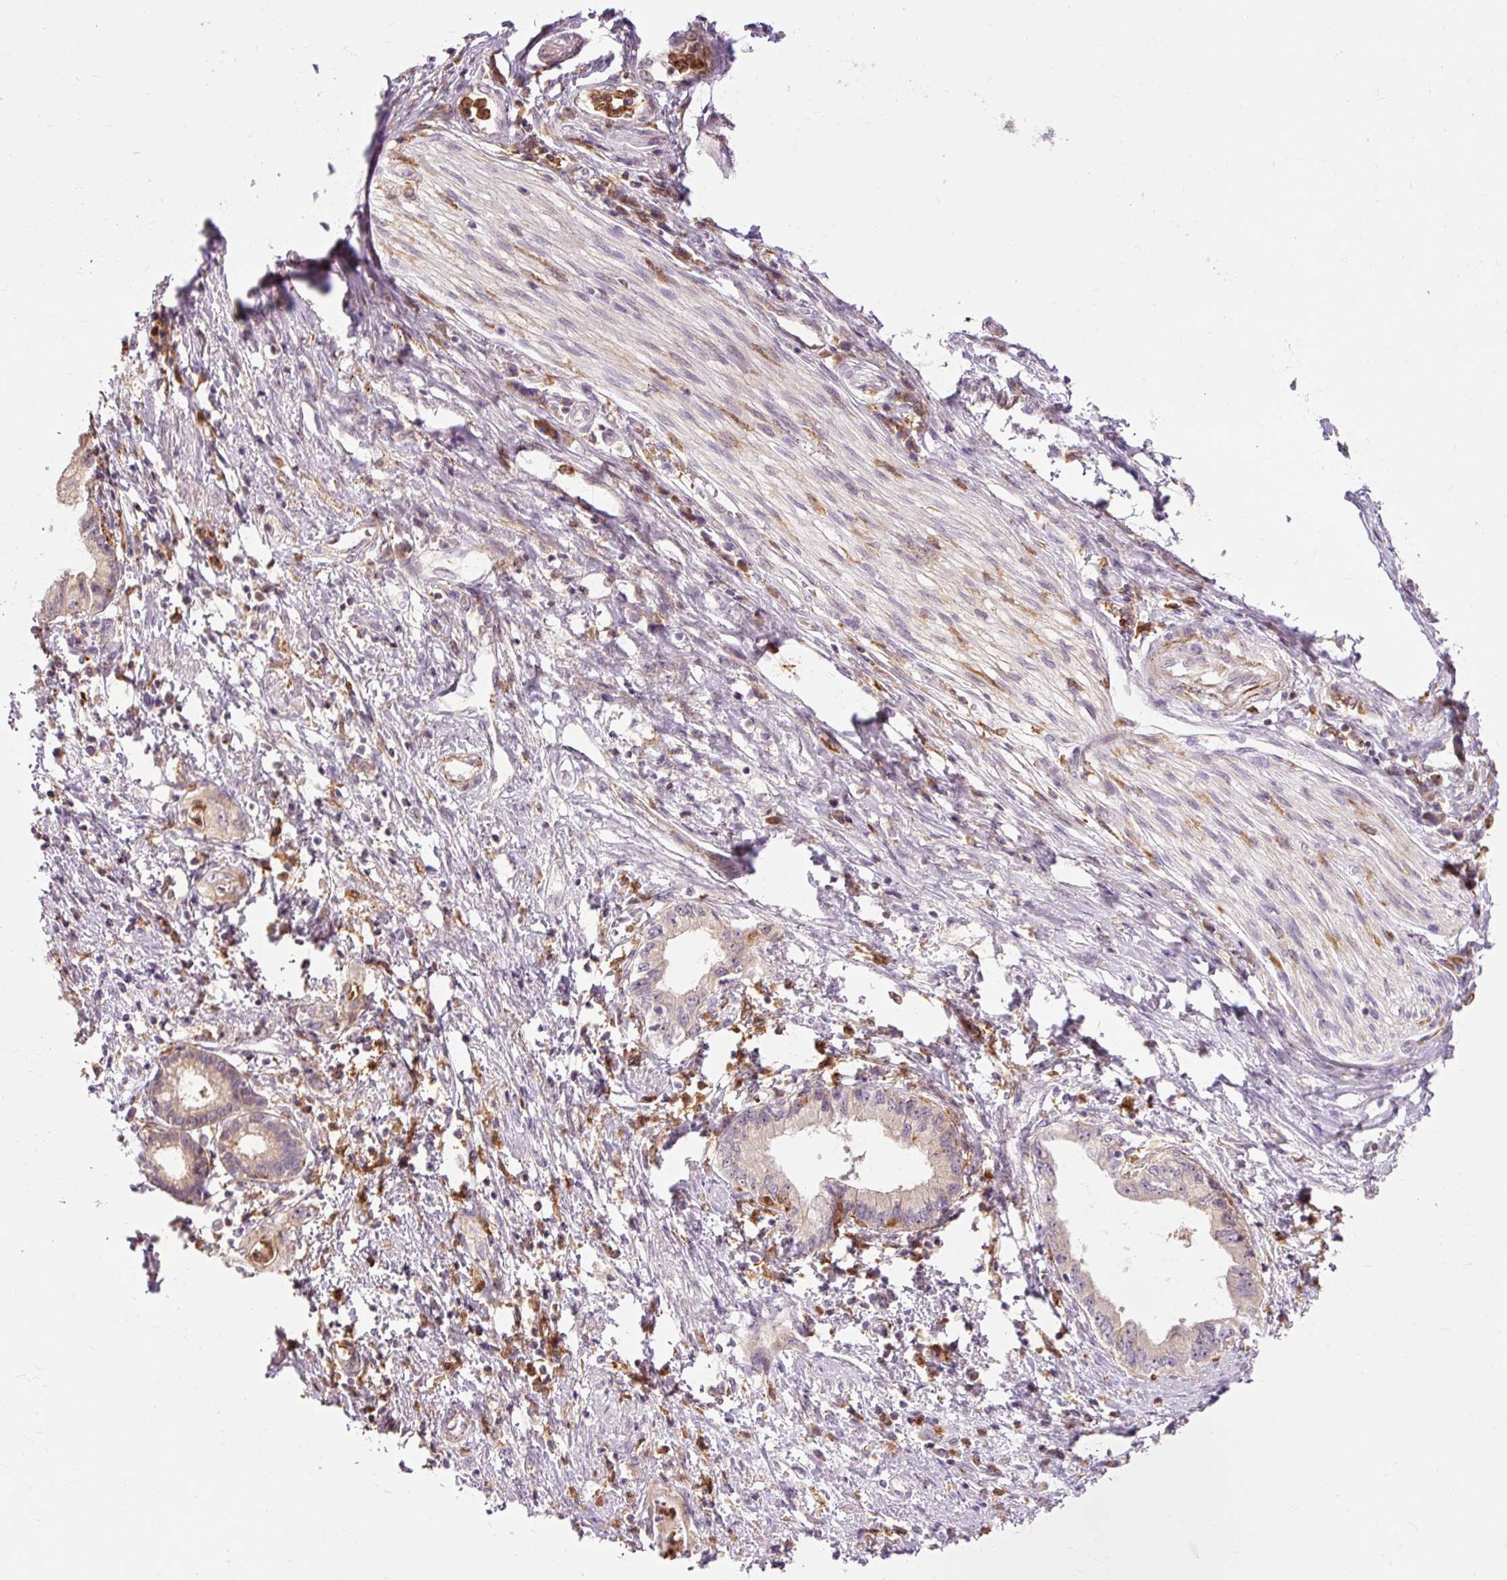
{"staining": {"intensity": "weak", "quantity": "<25%", "location": "cytoplasmic/membranous"}, "tissue": "pancreatic cancer", "cell_type": "Tumor cells", "image_type": "cancer", "snomed": [{"axis": "morphology", "description": "Adenocarcinoma, NOS"}, {"axis": "topography", "description": "Pancreas"}], "caption": "Immunohistochemistry (IHC) micrograph of neoplastic tissue: adenocarcinoma (pancreatic) stained with DAB (3,3'-diaminobenzidine) exhibits no significant protein positivity in tumor cells.", "gene": "CEBPZ", "patient": {"sex": "female", "age": 73}}